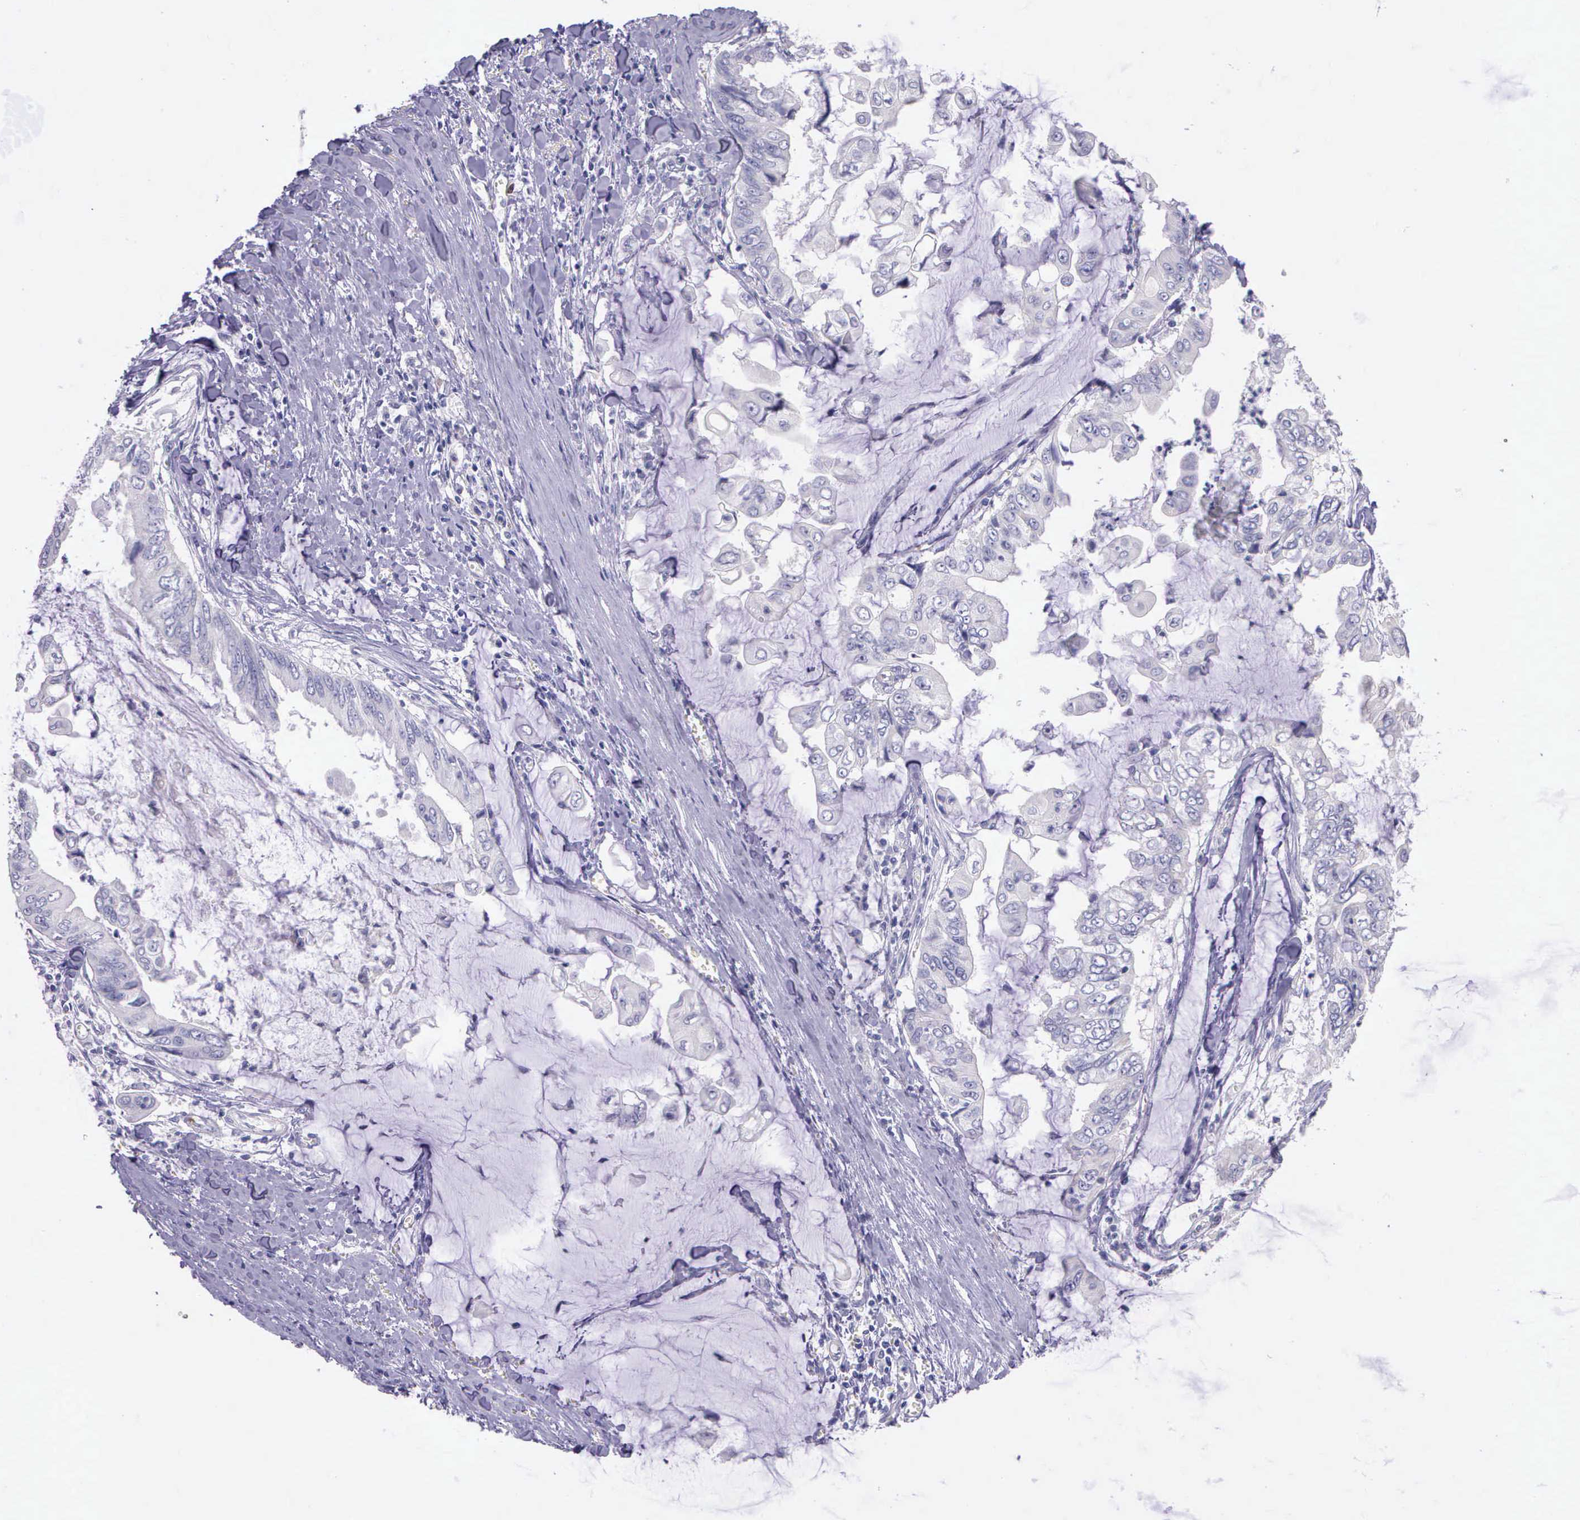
{"staining": {"intensity": "negative", "quantity": "none", "location": "none"}, "tissue": "stomach cancer", "cell_type": "Tumor cells", "image_type": "cancer", "snomed": [{"axis": "morphology", "description": "Adenocarcinoma, NOS"}, {"axis": "topography", "description": "Stomach, upper"}], "caption": "Immunohistochemical staining of human stomach cancer (adenocarcinoma) shows no significant expression in tumor cells. The staining was performed using DAB to visualize the protein expression in brown, while the nuclei were stained in blue with hematoxylin (Magnification: 20x).", "gene": "THSD7A", "patient": {"sex": "male", "age": 80}}